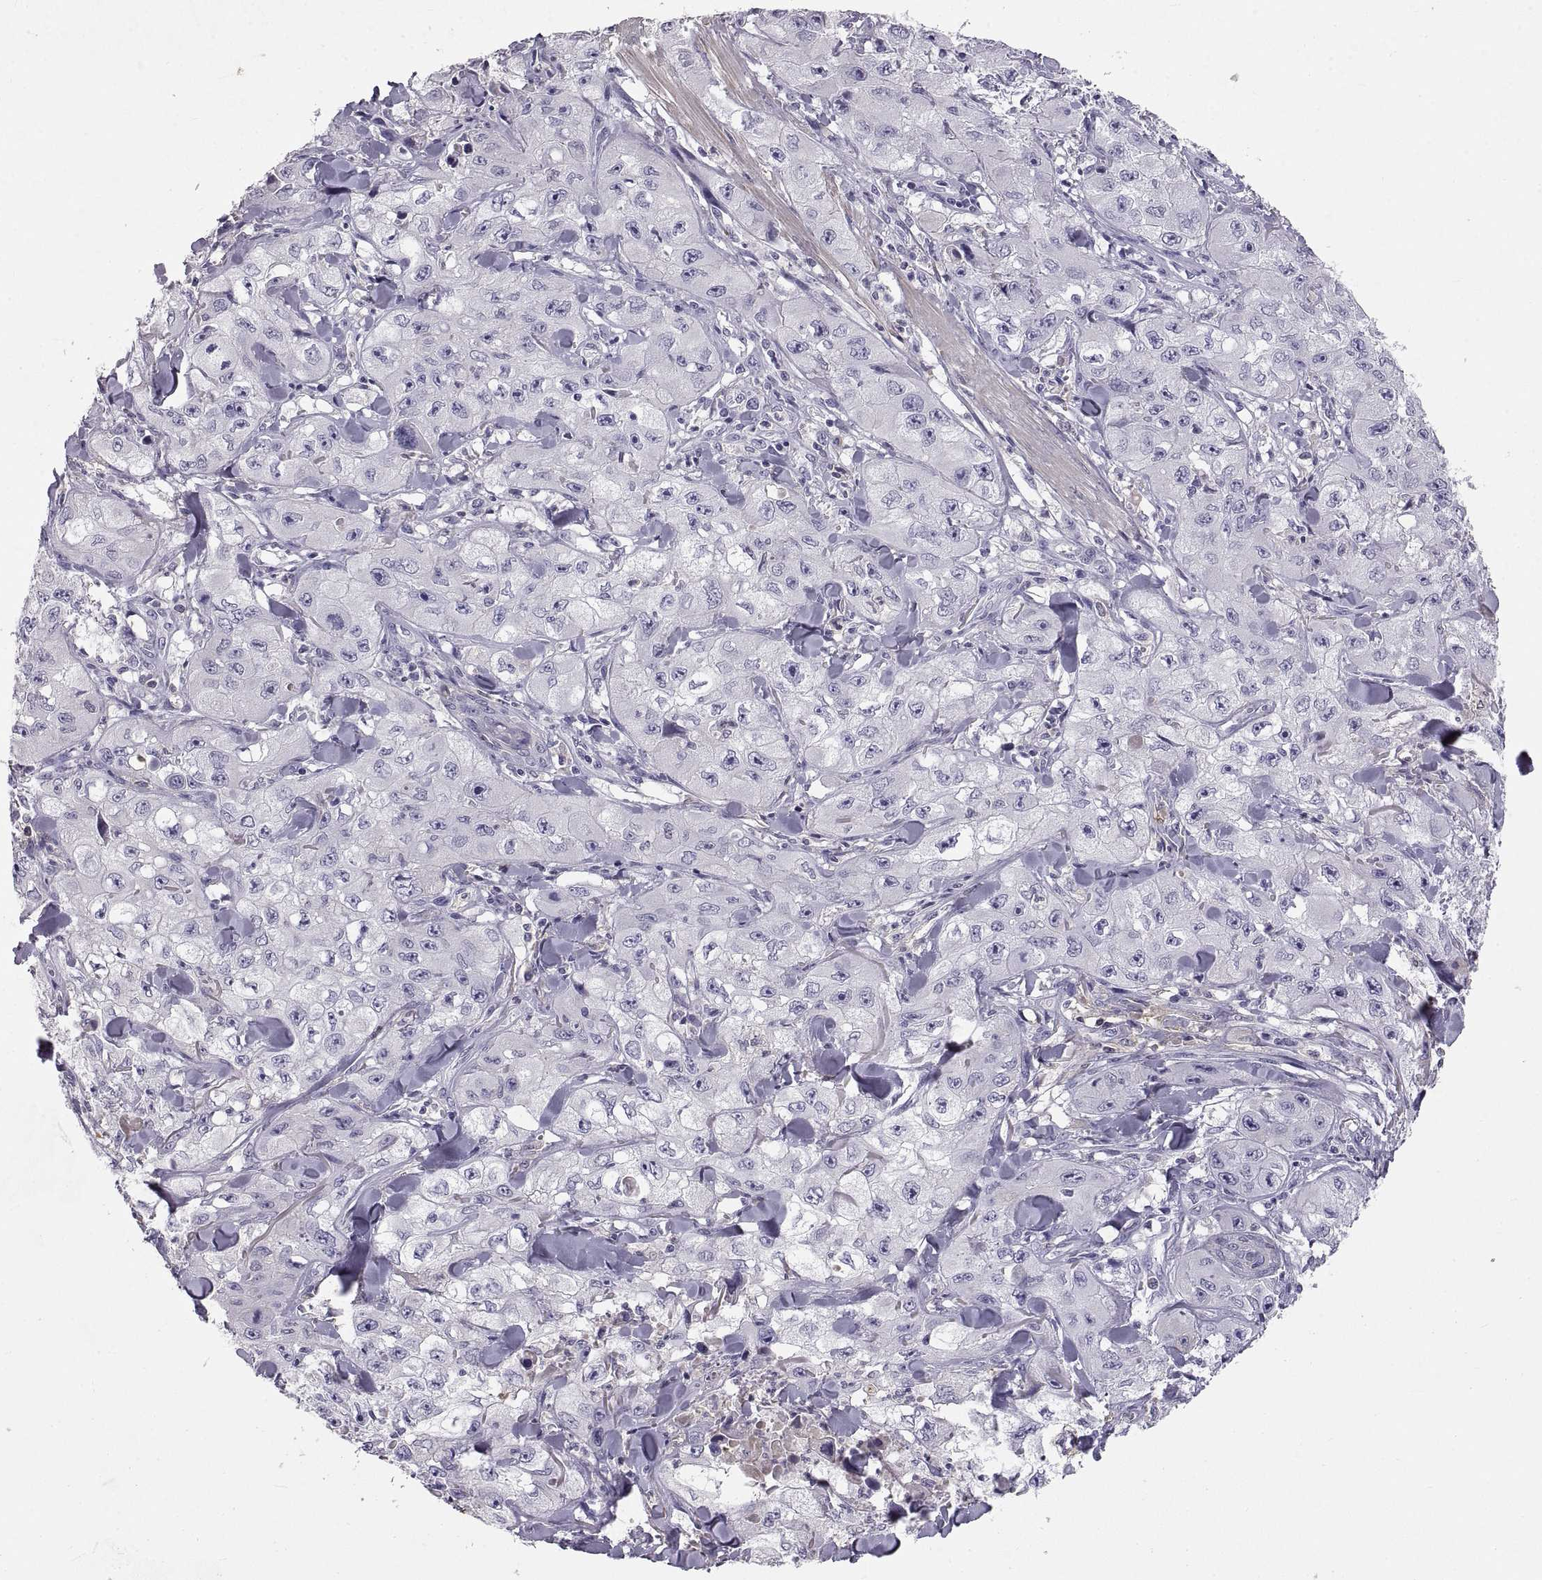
{"staining": {"intensity": "negative", "quantity": "none", "location": "none"}, "tissue": "skin cancer", "cell_type": "Tumor cells", "image_type": "cancer", "snomed": [{"axis": "morphology", "description": "Squamous cell carcinoma, NOS"}, {"axis": "topography", "description": "Skin"}, {"axis": "topography", "description": "Subcutis"}], "caption": "High magnification brightfield microscopy of skin squamous cell carcinoma stained with DAB (3,3'-diaminobenzidine) (brown) and counterstained with hematoxylin (blue): tumor cells show no significant positivity.", "gene": "ADAM32", "patient": {"sex": "male", "age": 73}}